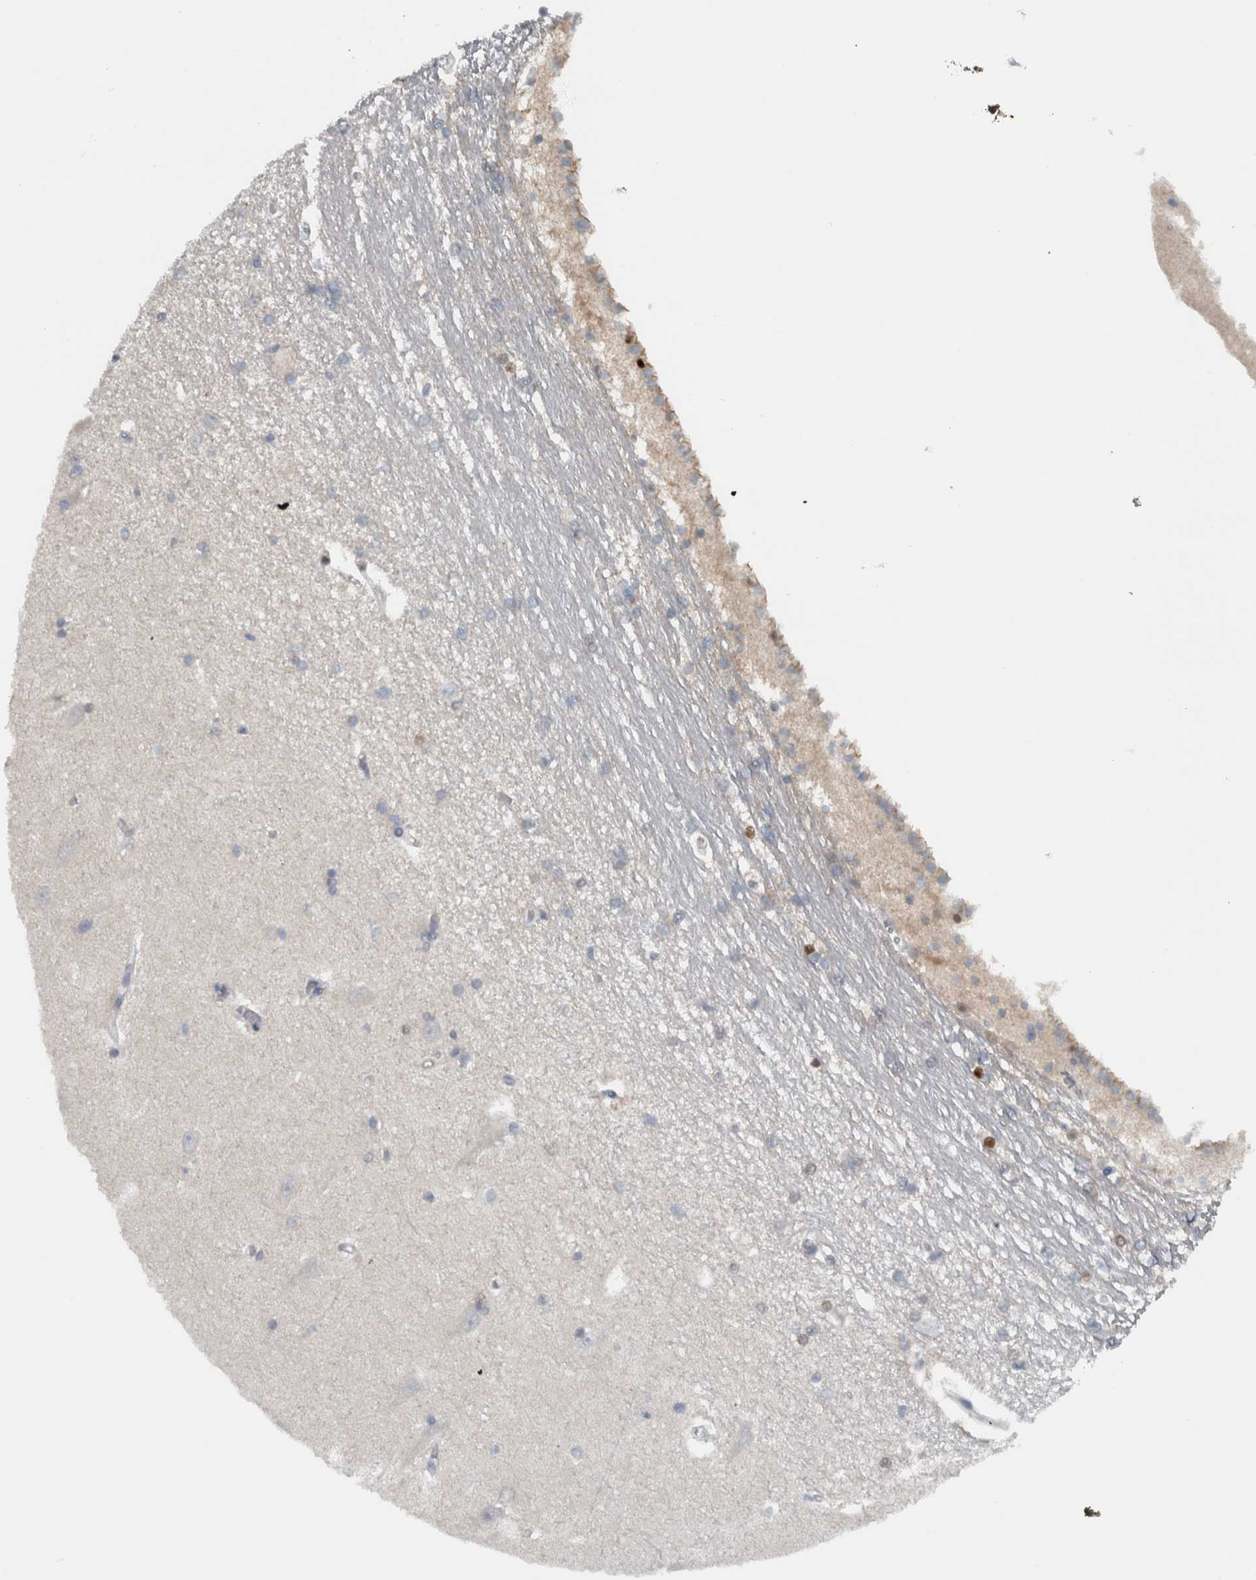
{"staining": {"intensity": "moderate", "quantity": "25%-75%", "location": "nuclear"}, "tissue": "hippocampus", "cell_type": "Glial cells", "image_type": "normal", "snomed": [{"axis": "morphology", "description": "Normal tissue, NOS"}, {"axis": "topography", "description": "Hippocampus"}], "caption": "This image reveals immunohistochemistry staining of normal hippocampus, with medium moderate nuclear positivity in approximately 25%-75% of glial cells.", "gene": "ADPRM", "patient": {"sex": "male", "age": 45}}